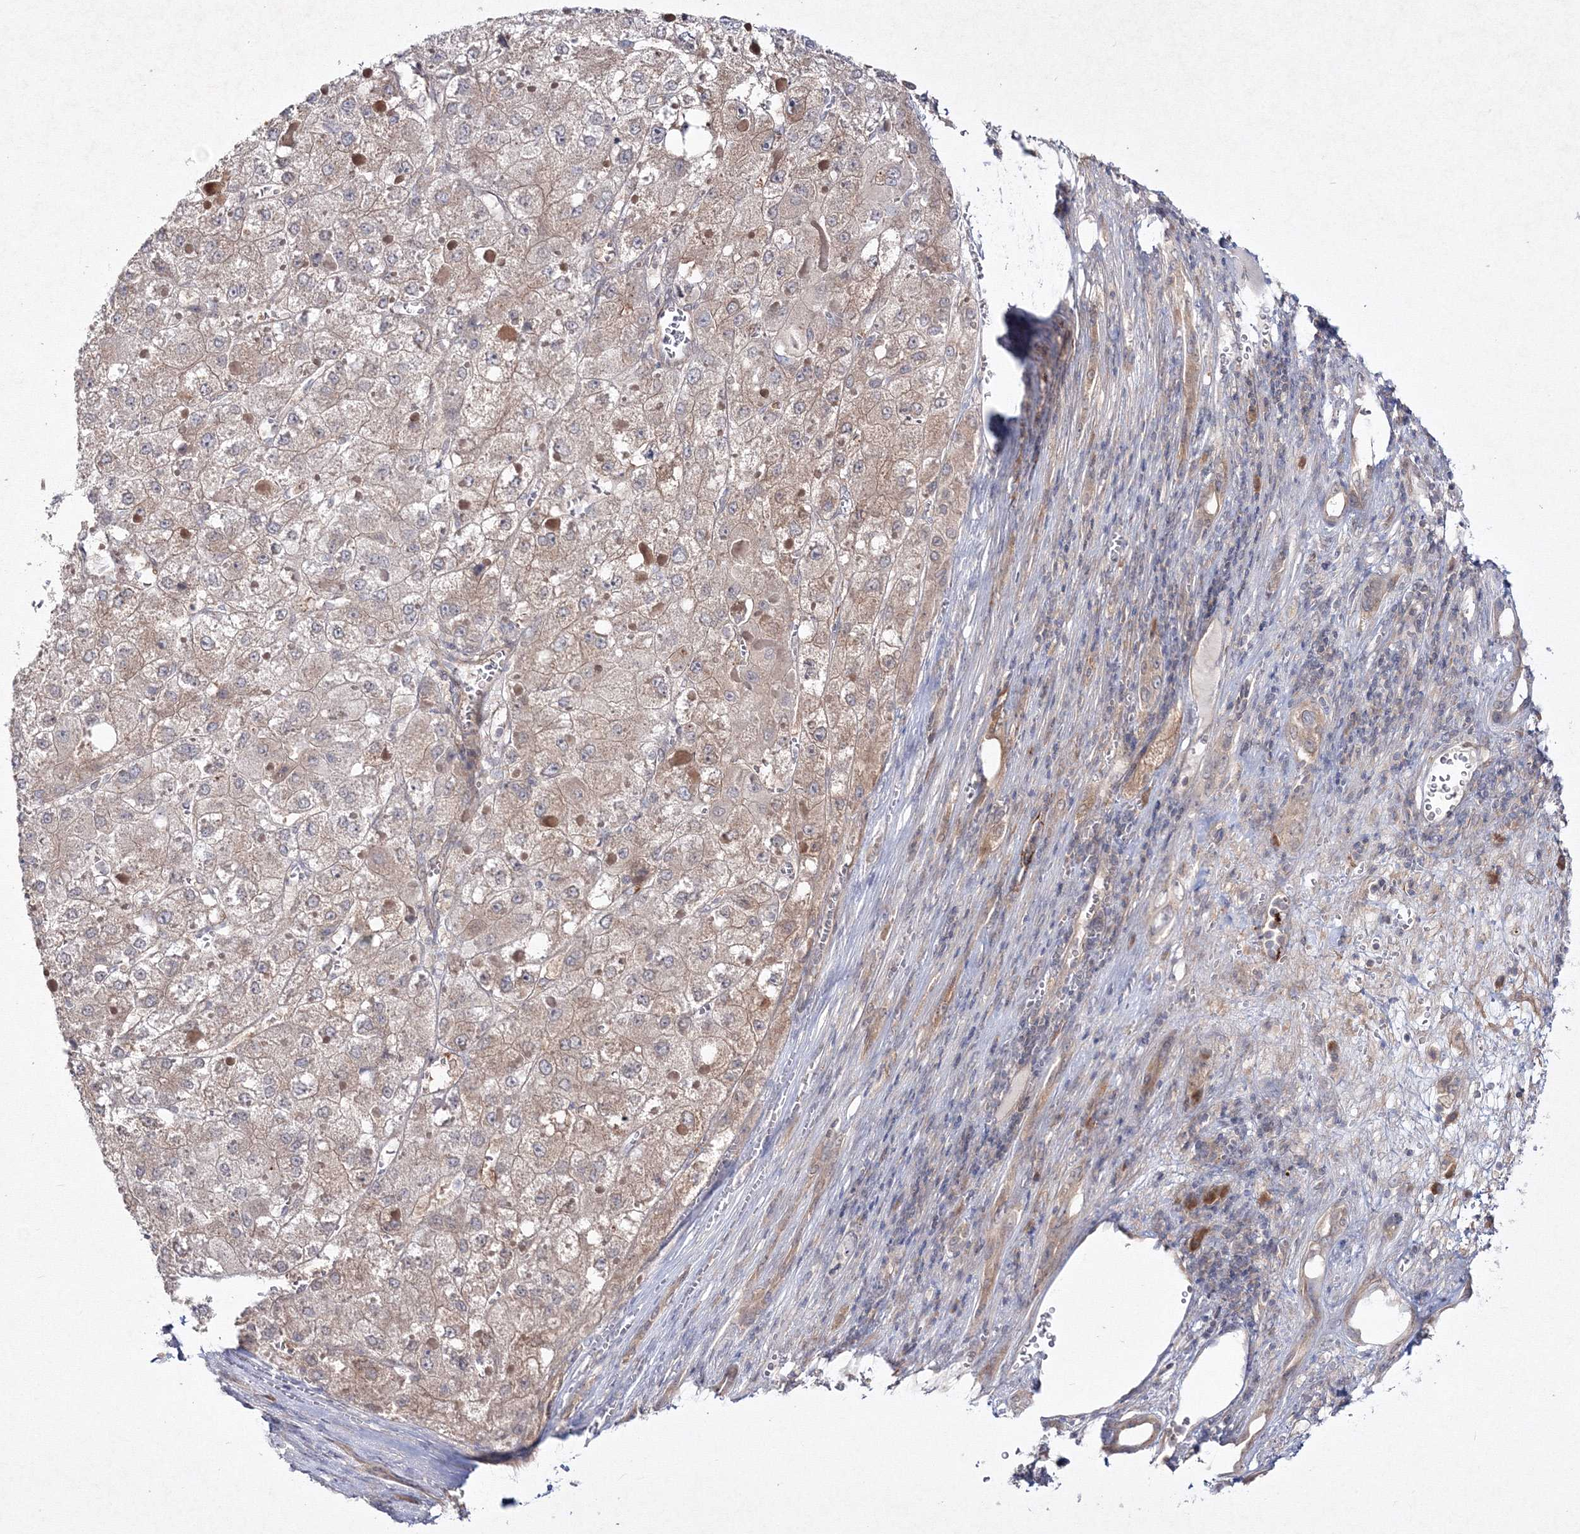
{"staining": {"intensity": "weak", "quantity": ">75%", "location": "cytoplasmic/membranous"}, "tissue": "liver cancer", "cell_type": "Tumor cells", "image_type": "cancer", "snomed": [{"axis": "morphology", "description": "Carcinoma, Hepatocellular, NOS"}, {"axis": "topography", "description": "Liver"}], "caption": "The immunohistochemical stain shows weak cytoplasmic/membranous staining in tumor cells of liver cancer tissue. (DAB (3,3'-diaminobenzidine) IHC, brown staining for protein, blue staining for nuclei).", "gene": "IPMK", "patient": {"sex": "female", "age": 73}}